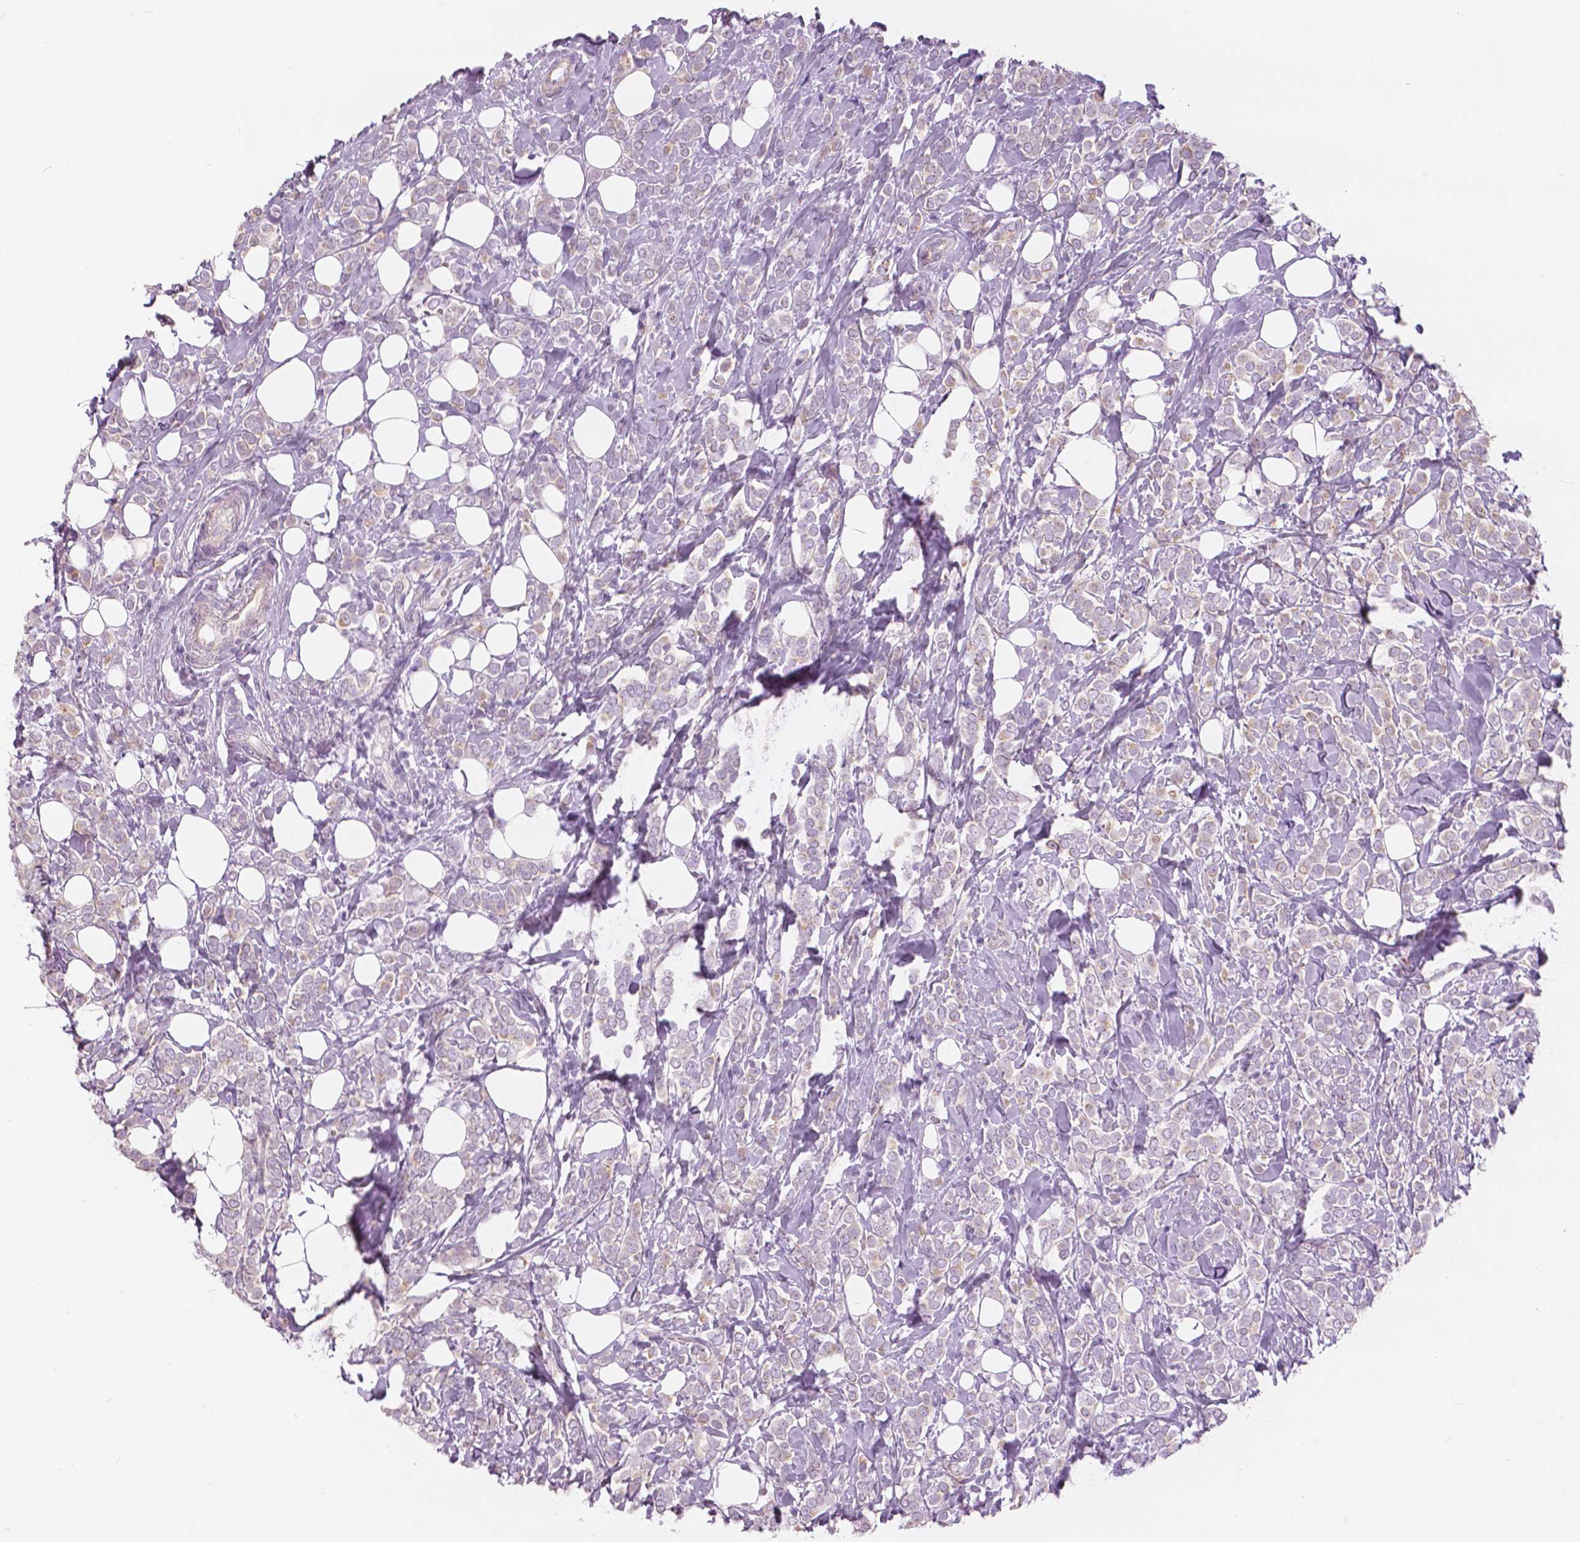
{"staining": {"intensity": "weak", "quantity": "<25%", "location": "cytoplasmic/membranous"}, "tissue": "breast cancer", "cell_type": "Tumor cells", "image_type": "cancer", "snomed": [{"axis": "morphology", "description": "Lobular carcinoma"}, {"axis": "topography", "description": "Breast"}], "caption": "Tumor cells show no significant expression in breast cancer (lobular carcinoma).", "gene": "SLC24A1", "patient": {"sex": "female", "age": 49}}